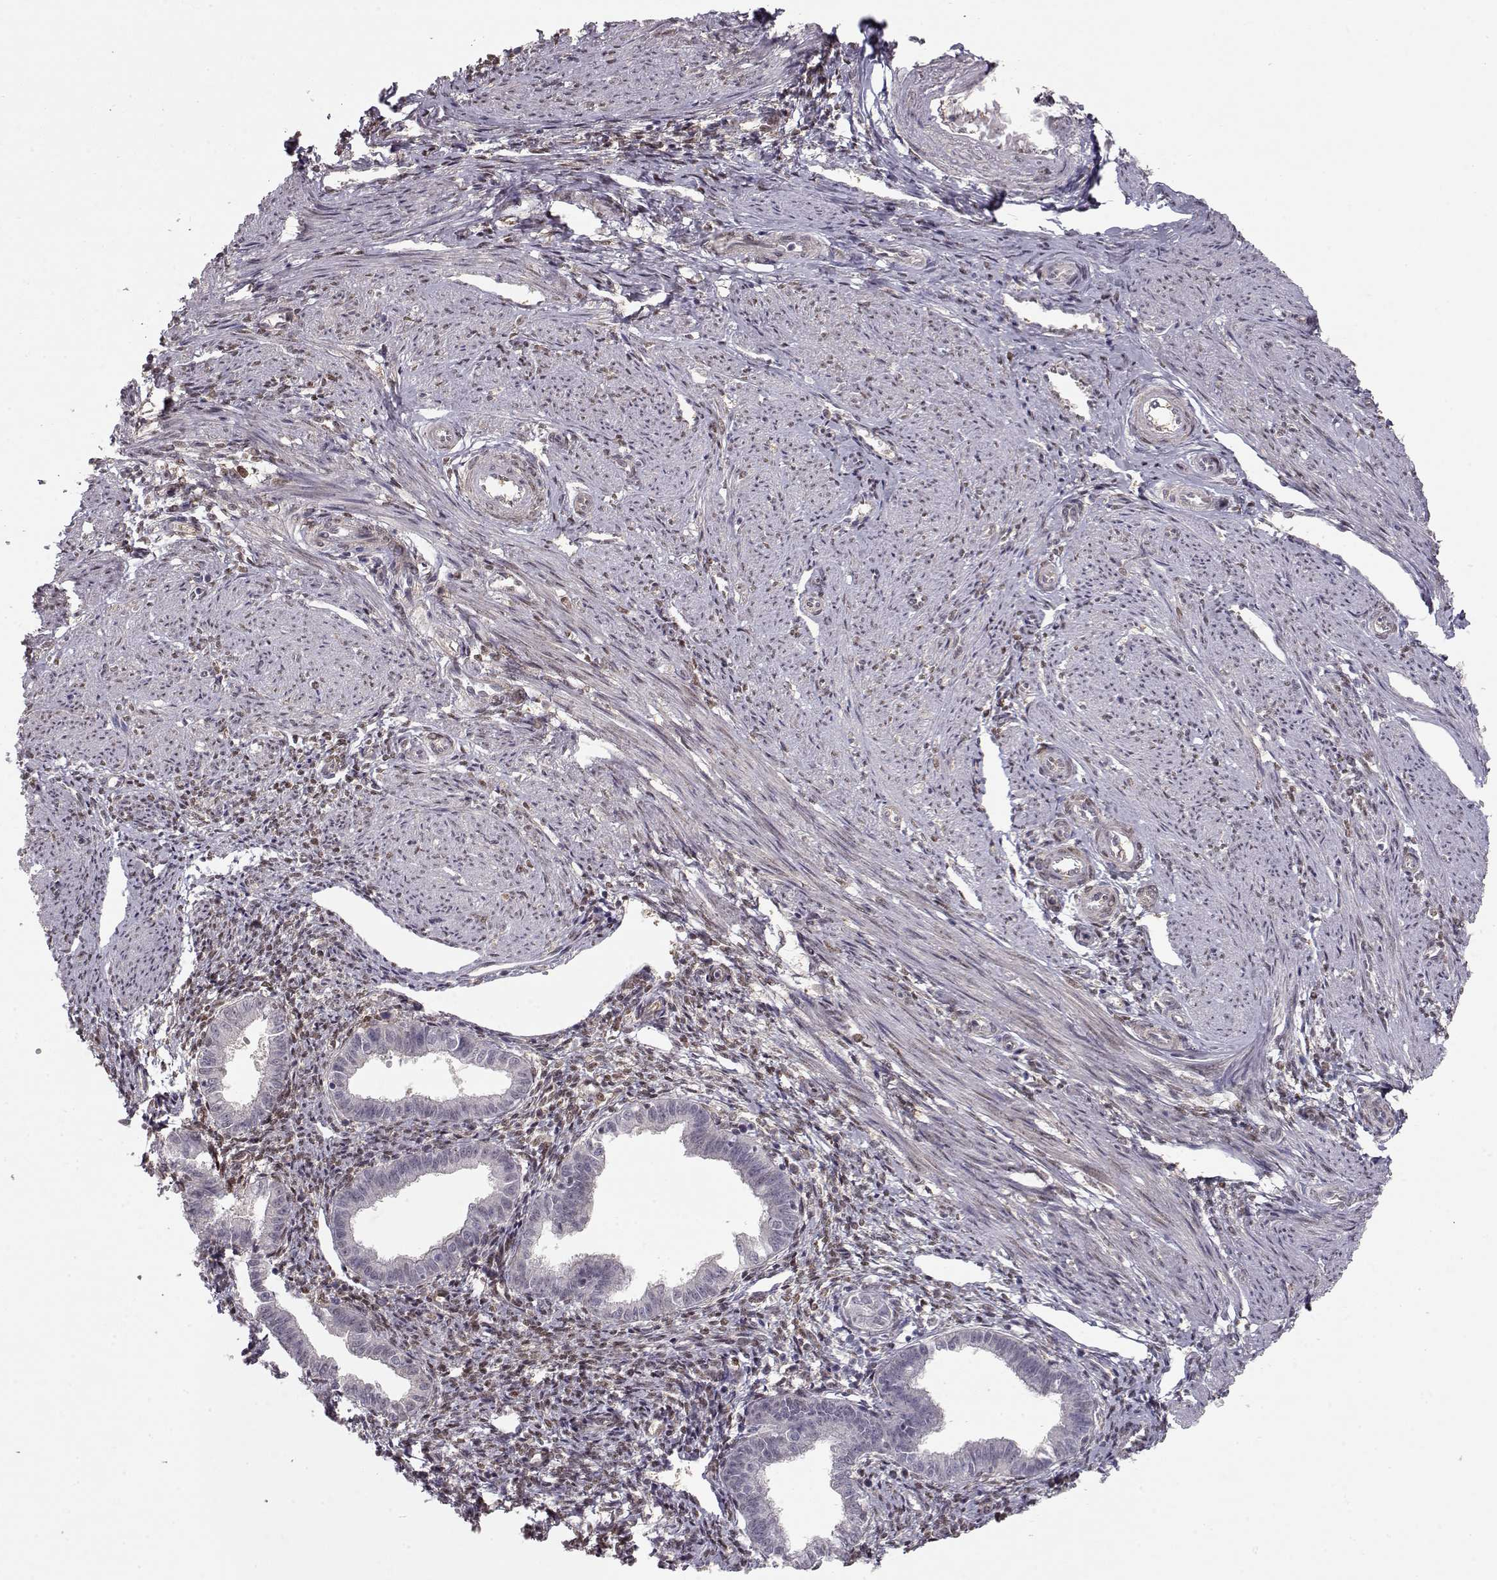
{"staining": {"intensity": "moderate", "quantity": "25%-75%", "location": "nuclear"}, "tissue": "endometrium", "cell_type": "Cells in endometrial stroma", "image_type": "normal", "snomed": [{"axis": "morphology", "description": "Normal tissue, NOS"}, {"axis": "topography", "description": "Endometrium"}], "caption": "Immunohistochemical staining of unremarkable human endometrium reveals 25%-75% levels of moderate nuclear protein positivity in approximately 25%-75% of cells in endometrial stroma.", "gene": "CDK4", "patient": {"sex": "female", "age": 37}}